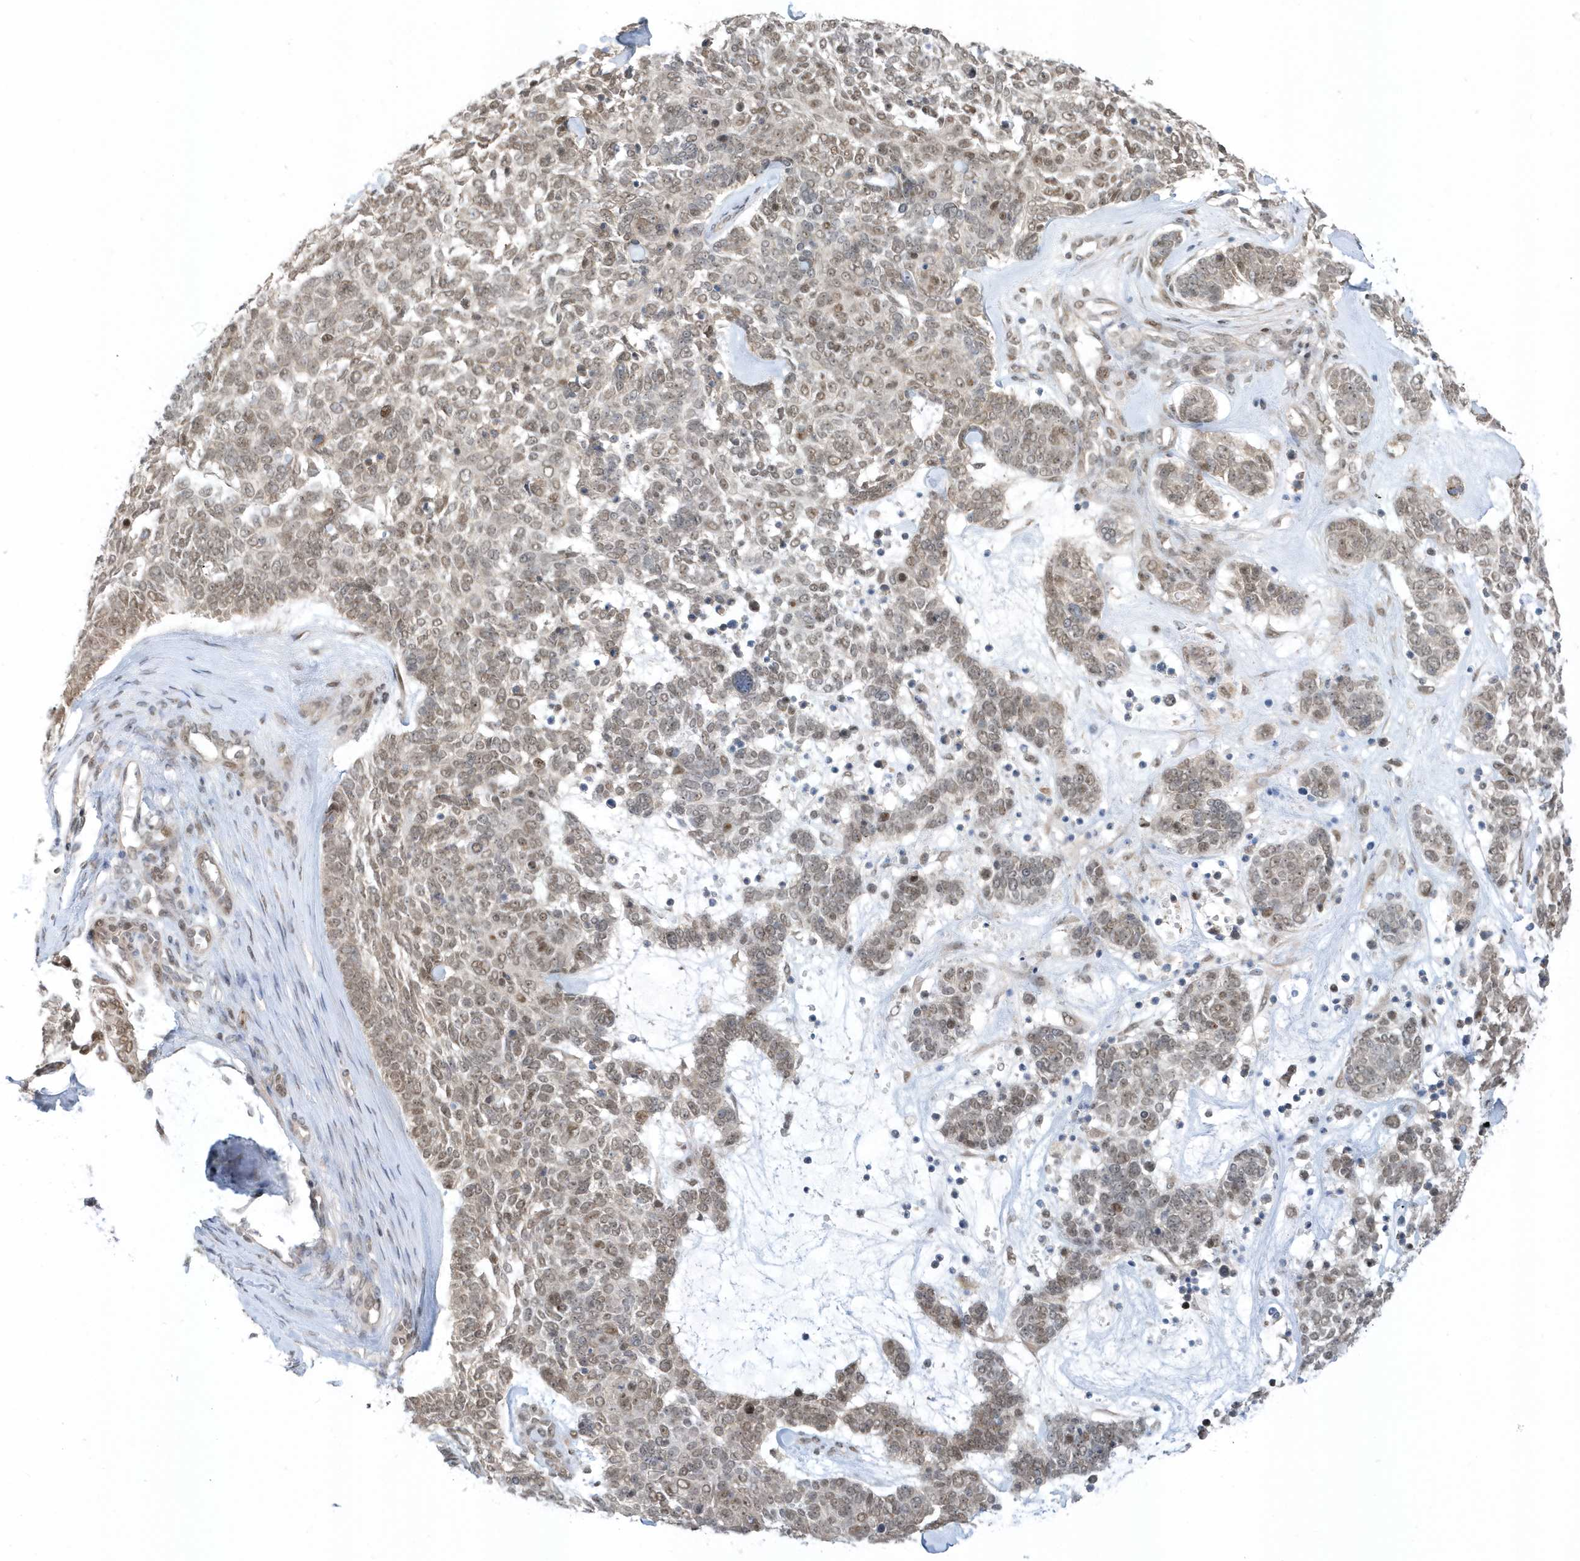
{"staining": {"intensity": "weak", "quantity": ">75%", "location": "nuclear"}, "tissue": "skin cancer", "cell_type": "Tumor cells", "image_type": "cancer", "snomed": [{"axis": "morphology", "description": "Basal cell carcinoma"}, {"axis": "topography", "description": "Skin"}], "caption": "IHC (DAB) staining of skin basal cell carcinoma exhibits weak nuclear protein staining in approximately >75% of tumor cells. Immunohistochemistry stains the protein of interest in brown and the nuclei are stained blue.", "gene": "USP53", "patient": {"sex": "female", "age": 81}}